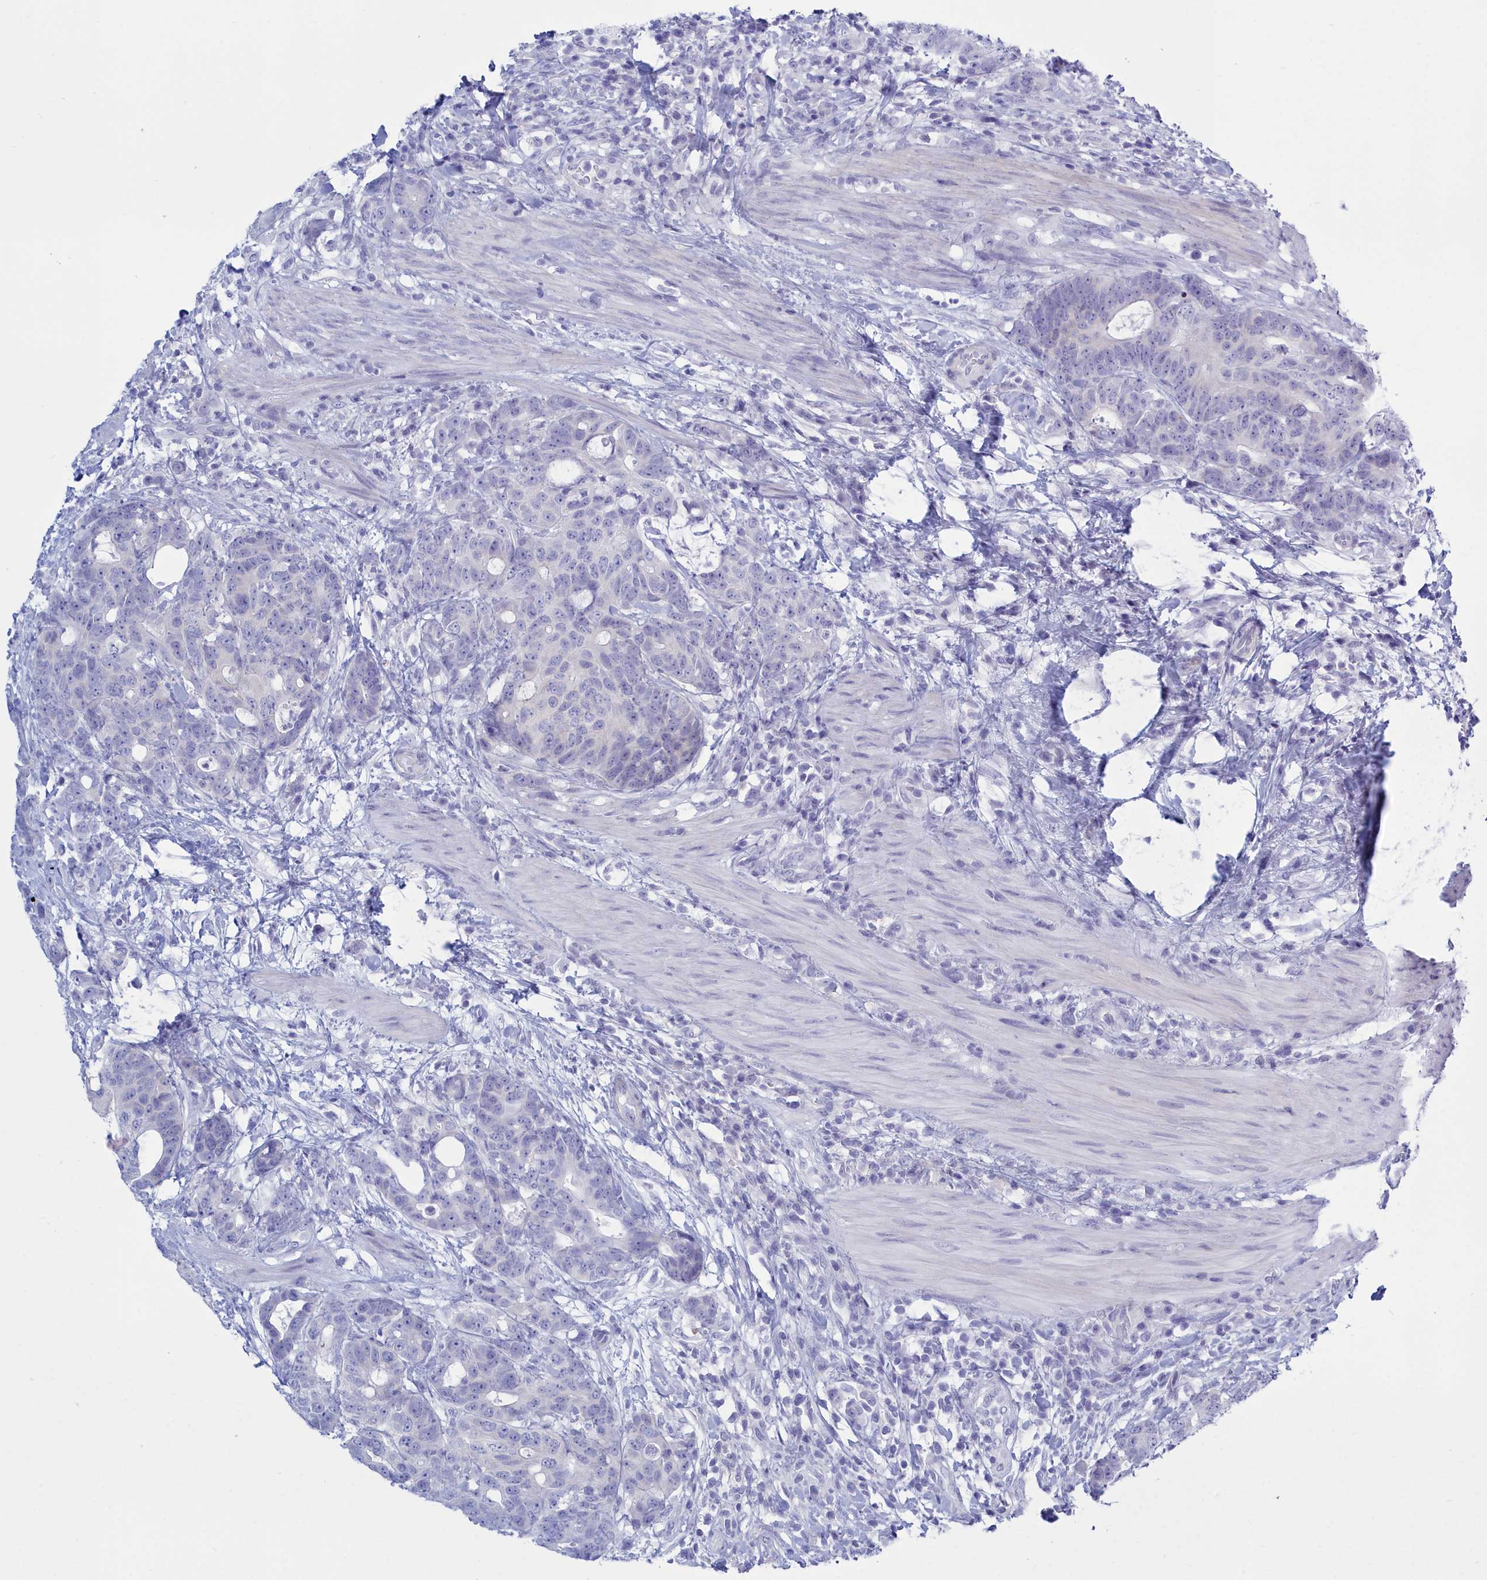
{"staining": {"intensity": "negative", "quantity": "none", "location": "none"}, "tissue": "colorectal cancer", "cell_type": "Tumor cells", "image_type": "cancer", "snomed": [{"axis": "morphology", "description": "Adenocarcinoma, NOS"}, {"axis": "topography", "description": "Colon"}], "caption": "A histopathology image of human adenocarcinoma (colorectal) is negative for staining in tumor cells.", "gene": "TMEM97", "patient": {"sex": "female", "age": 82}}